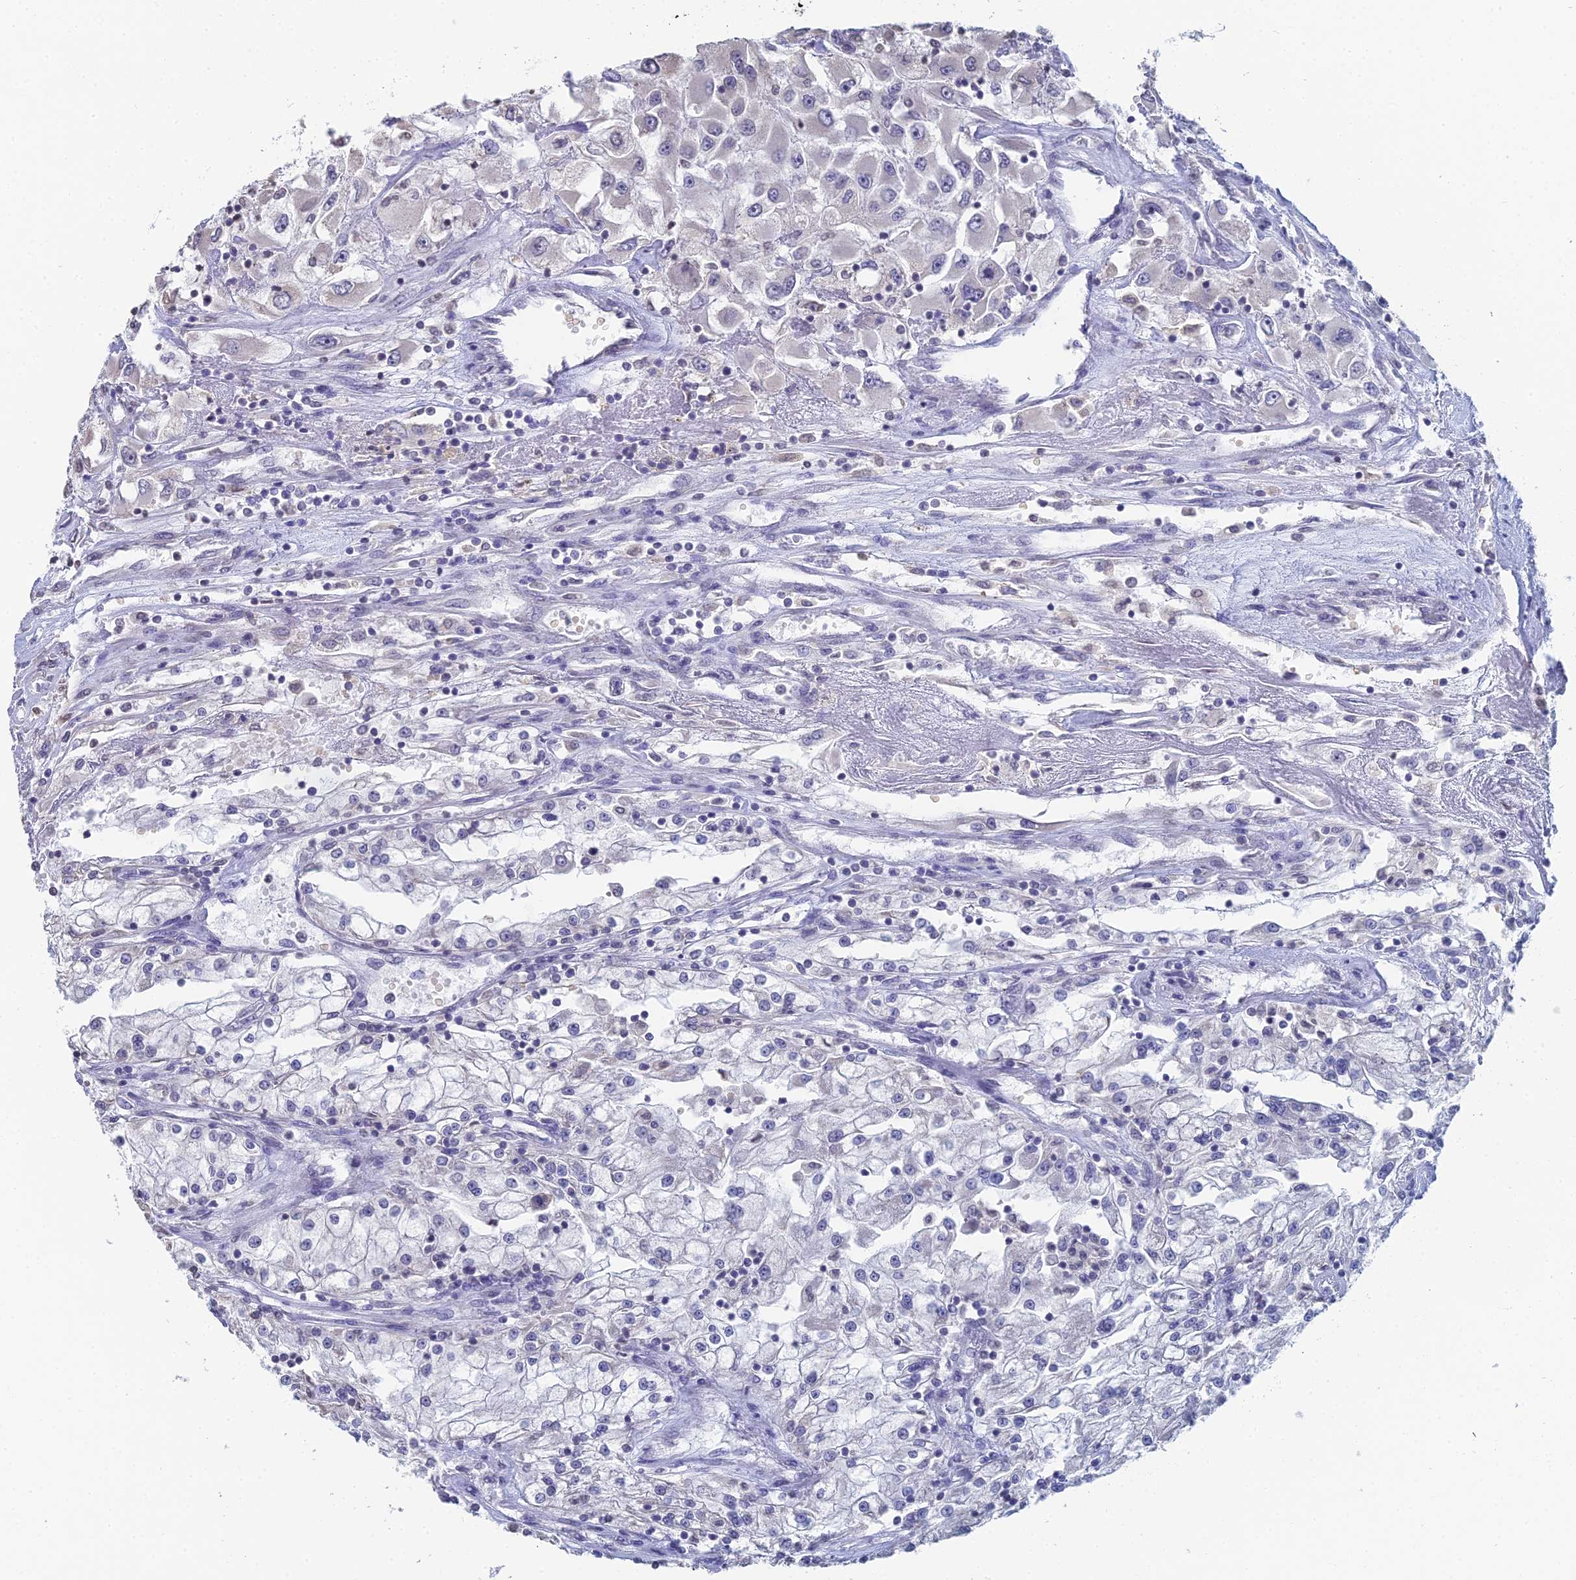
{"staining": {"intensity": "negative", "quantity": "none", "location": "none"}, "tissue": "renal cancer", "cell_type": "Tumor cells", "image_type": "cancer", "snomed": [{"axis": "morphology", "description": "Adenocarcinoma, NOS"}, {"axis": "topography", "description": "Kidney"}], "caption": "Protein analysis of renal adenocarcinoma displays no significant expression in tumor cells.", "gene": "PRR22", "patient": {"sex": "female", "age": 52}}